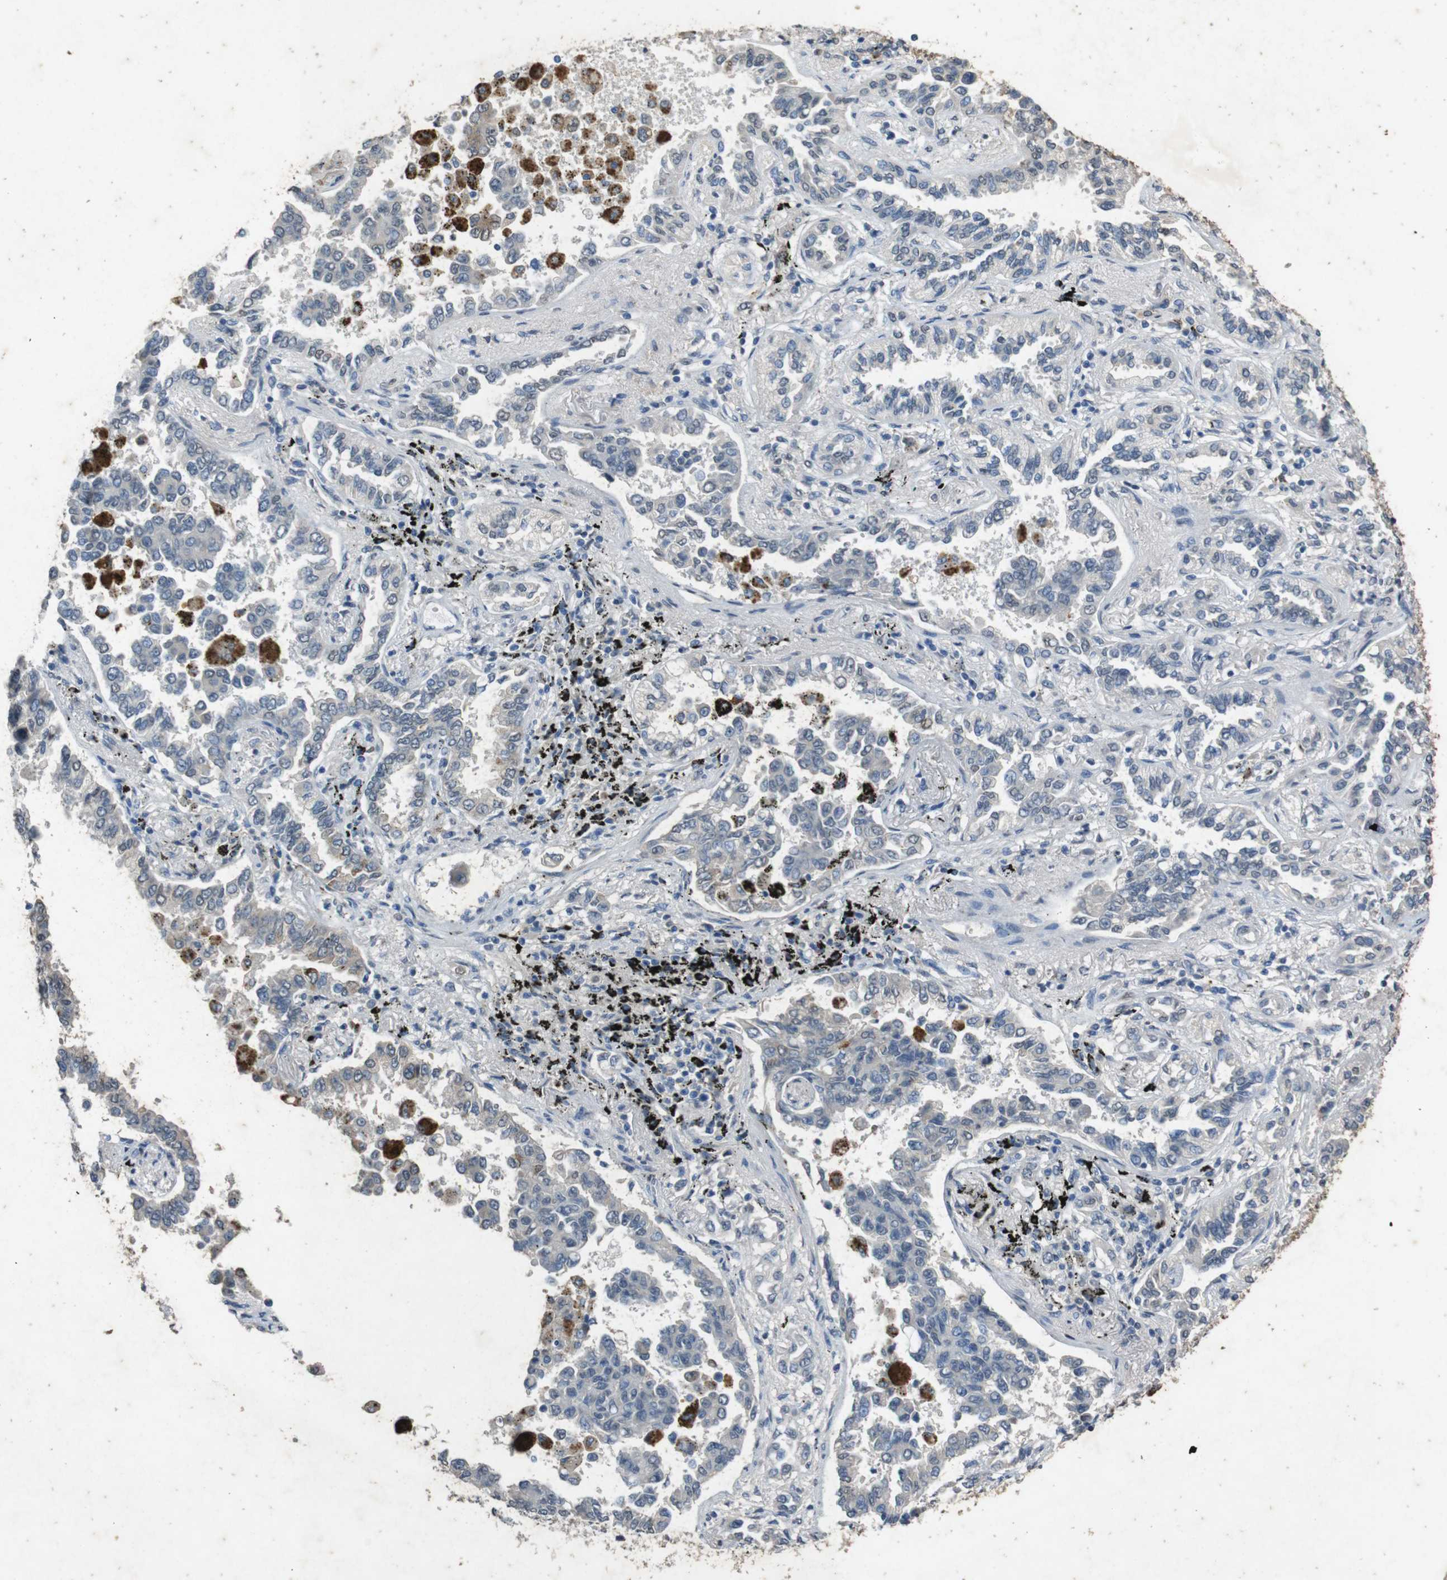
{"staining": {"intensity": "negative", "quantity": "none", "location": "none"}, "tissue": "lung cancer", "cell_type": "Tumor cells", "image_type": "cancer", "snomed": [{"axis": "morphology", "description": "Normal tissue, NOS"}, {"axis": "morphology", "description": "Adenocarcinoma, NOS"}, {"axis": "topography", "description": "Lung"}], "caption": "Immunohistochemical staining of human lung cancer displays no significant staining in tumor cells.", "gene": "STBD1", "patient": {"sex": "male", "age": 59}}